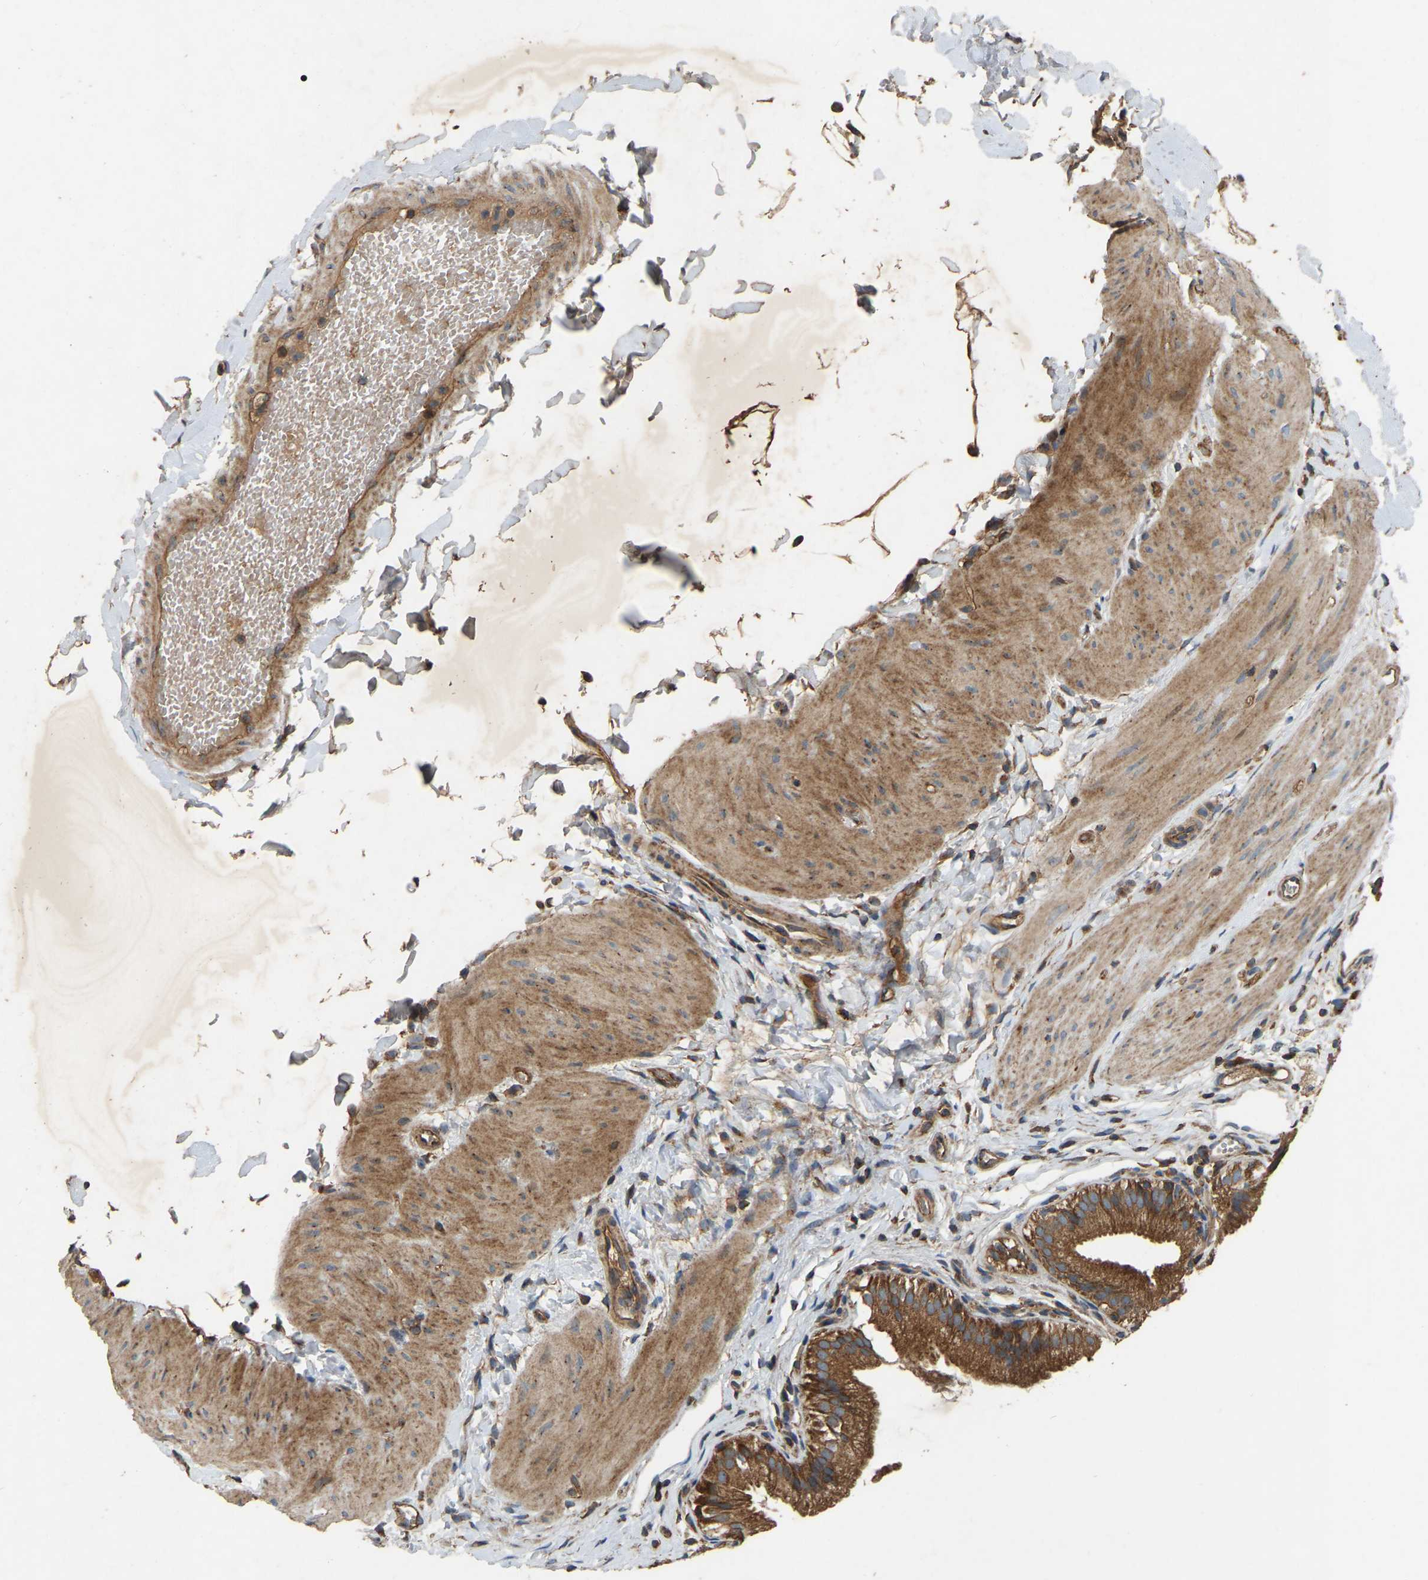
{"staining": {"intensity": "strong", "quantity": ">75%", "location": "cytoplasmic/membranous"}, "tissue": "gallbladder", "cell_type": "Glandular cells", "image_type": "normal", "snomed": [{"axis": "morphology", "description": "Normal tissue, NOS"}, {"axis": "topography", "description": "Gallbladder"}], "caption": "Glandular cells display high levels of strong cytoplasmic/membranous positivity in about >75% of cells in normal human gallbladder. The protein is shown in brown color, while the nuclei are stained blue.", "gene": "SAMD9L", "patient": {"sex": "female", "age": 26}}